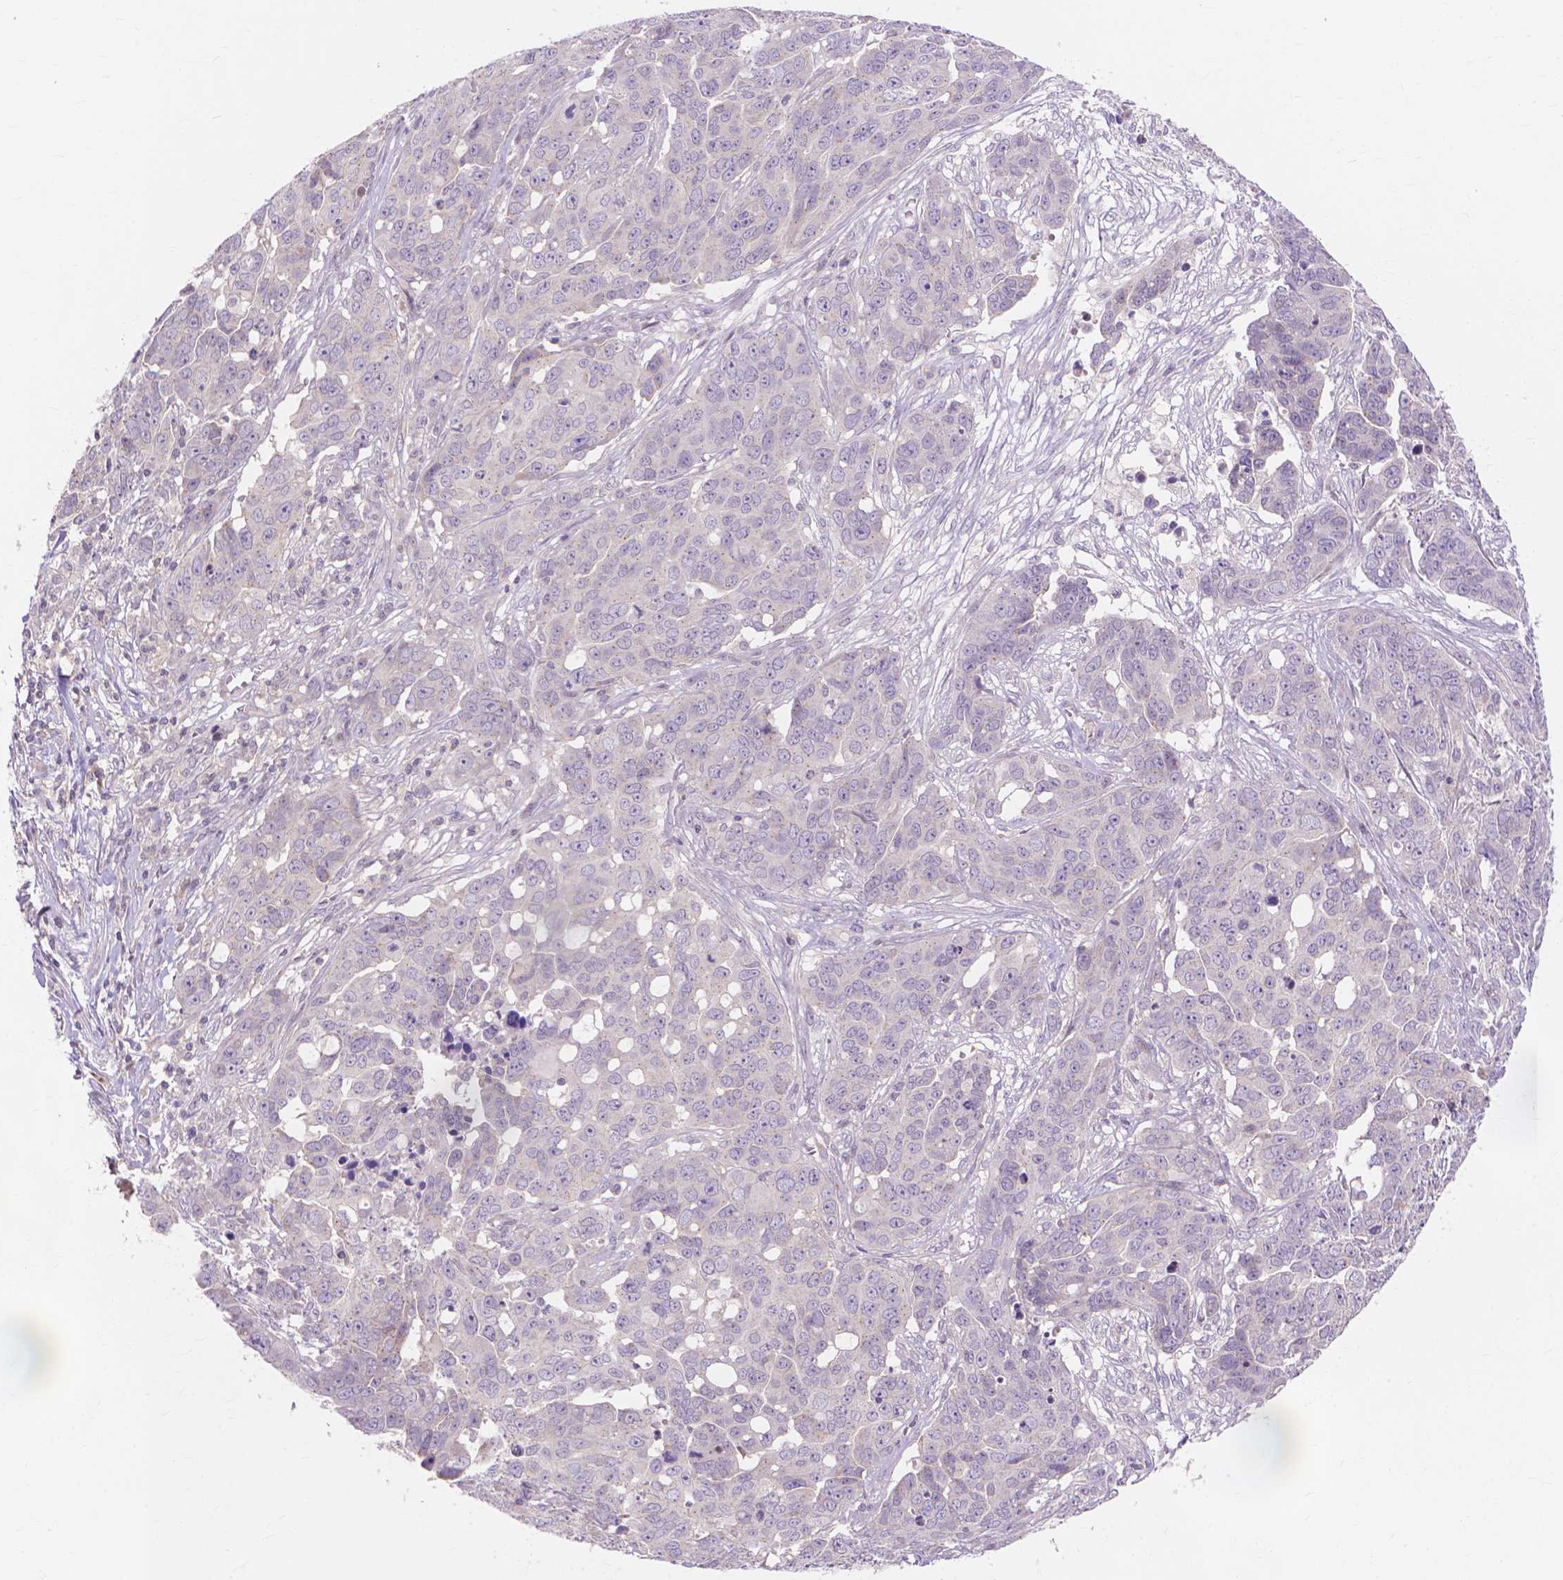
{"staining": {"intensity": "negative", "quantity": "none", "location": "none"}, "tissue": "ovarian cancer", "cell_type": "Tumor cells", "image_type": "cancer", "snomed": [{"axis": "morphology", "description": "Carcinoma, endometroid"}, {"axis": "topography", "description": "Ovary"}], "caption": "A micrograph of human endometroid carcinoma (ovarian) is negative for staining in tumor cells.", "gene": "PRDM13", "patient": {"sex": "female", "age": 78}}